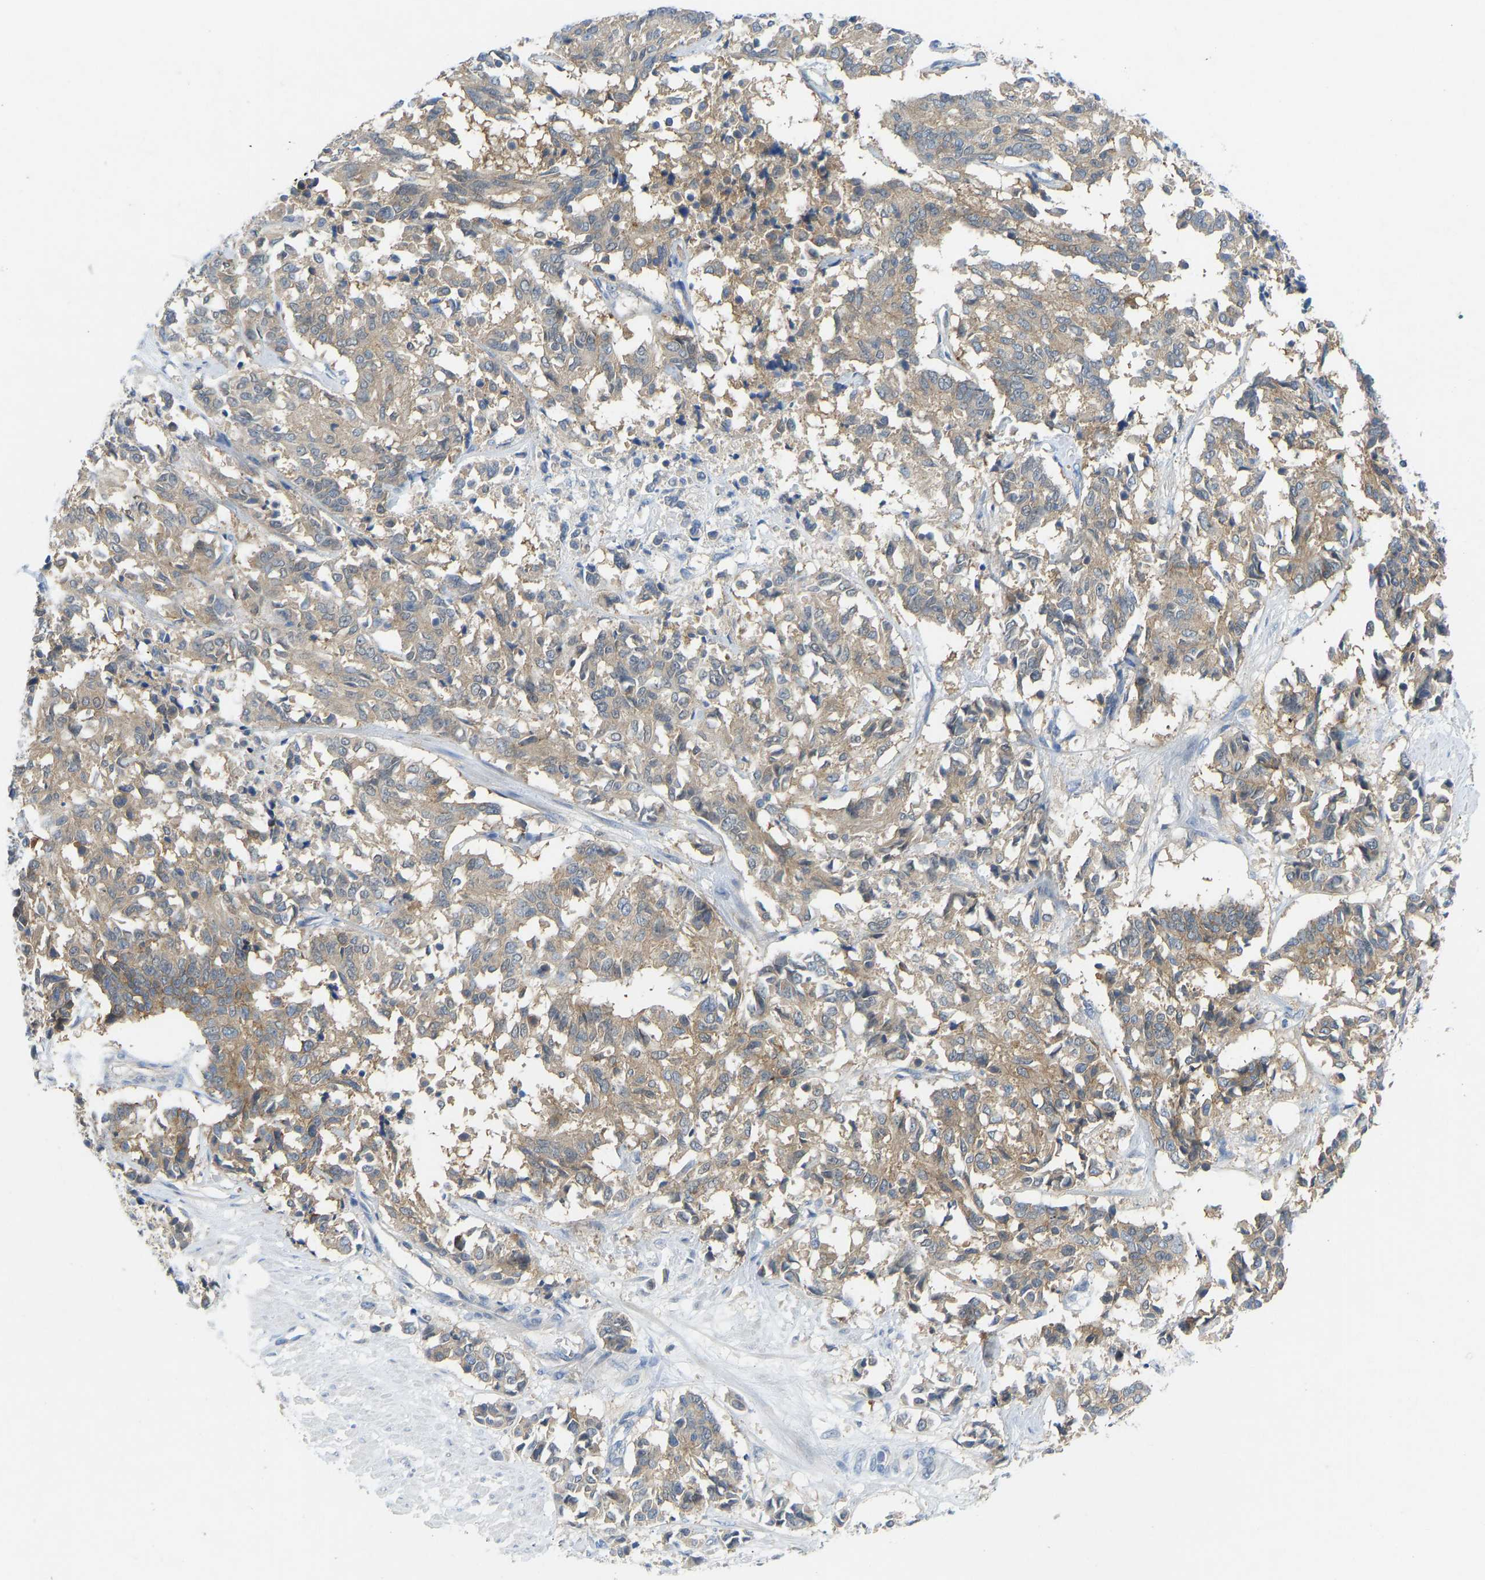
{"staining": {"intensity": "moderate", "quantity": ">75%", "location": "cytoplasmic/membranous"}, "tissue": "cervical cancer", "cell_type": "Tumor cells", "image_type": "cancer", "snomed": [{"axis": "morphology", "description": "Squamous cell carcinoma, NOS"}, {"axis": "topography", "description": "Cervix"}], "caption": "A brown stain highlights moderate cytoplasmic/membranous expression of a protein in human cervical cancer tumor cells. The staining is performed using DAB (3,3'-diaminobenzidine) brown chromogen to label protein expression. The nuclei are counter-stained blue using hematoxylin.", "gene": "NDRG3", "patient": {"sex": "female", "age": 35}}